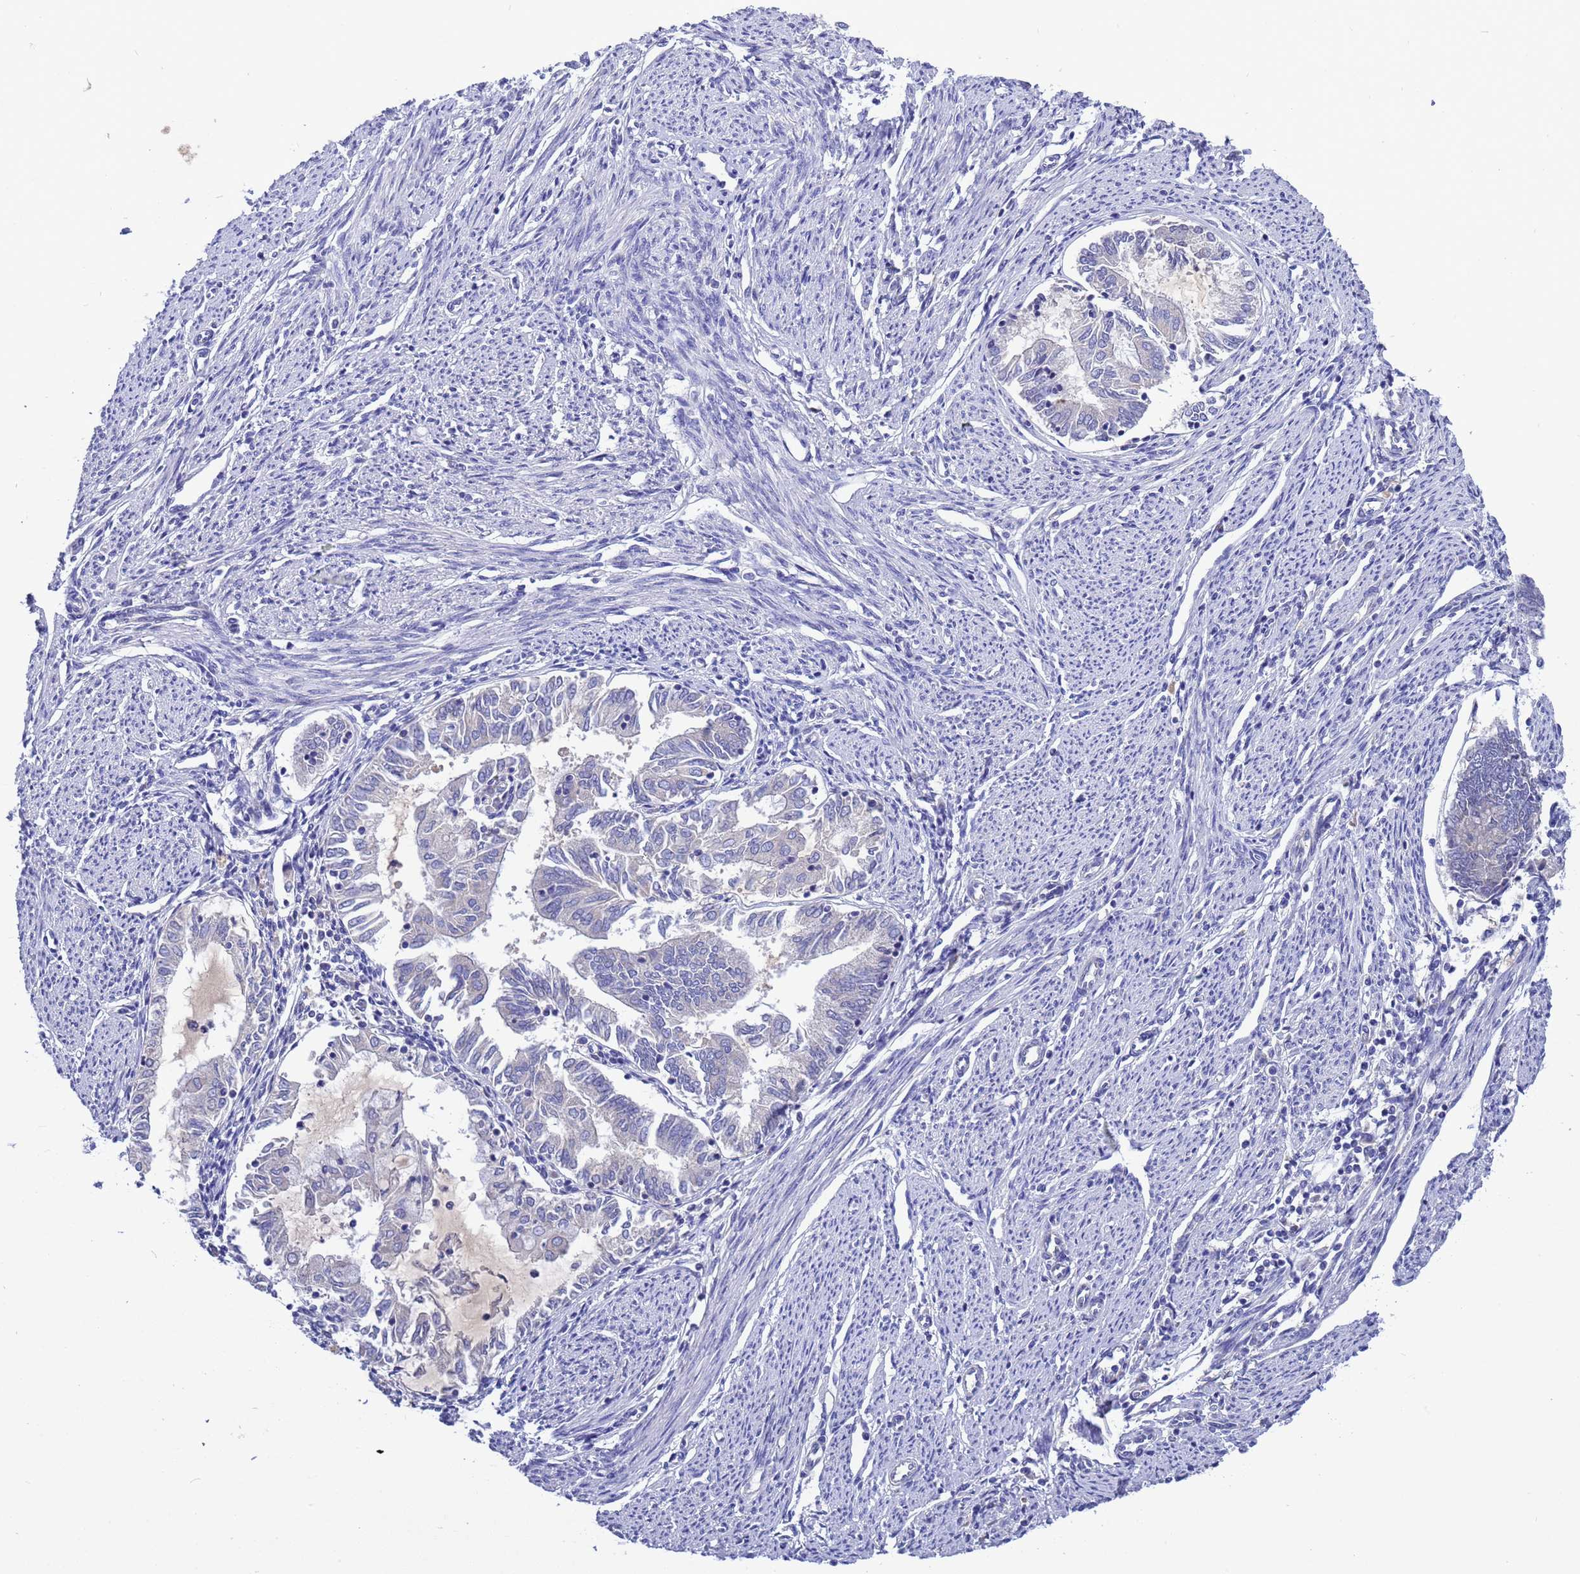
{"staining": {"intensity": "negative", "quantity": "none", "location": "none"}, "tissue": "endometrial cancer", "cell_type": "Tumor cells", "image_type": "cancer", "snomed": [{"axis": "morphology", "description": "Adenocarcinoma, NOS"}, {"axis": "topography", "description": "Endometrium"}], "caption": "An image of adenocarcinoma (endometrial) stained for a protein exhibits no brown staining in tumor cells.", "gene": "RC3H2", "patient": {"sex": "female", "age": 79}}